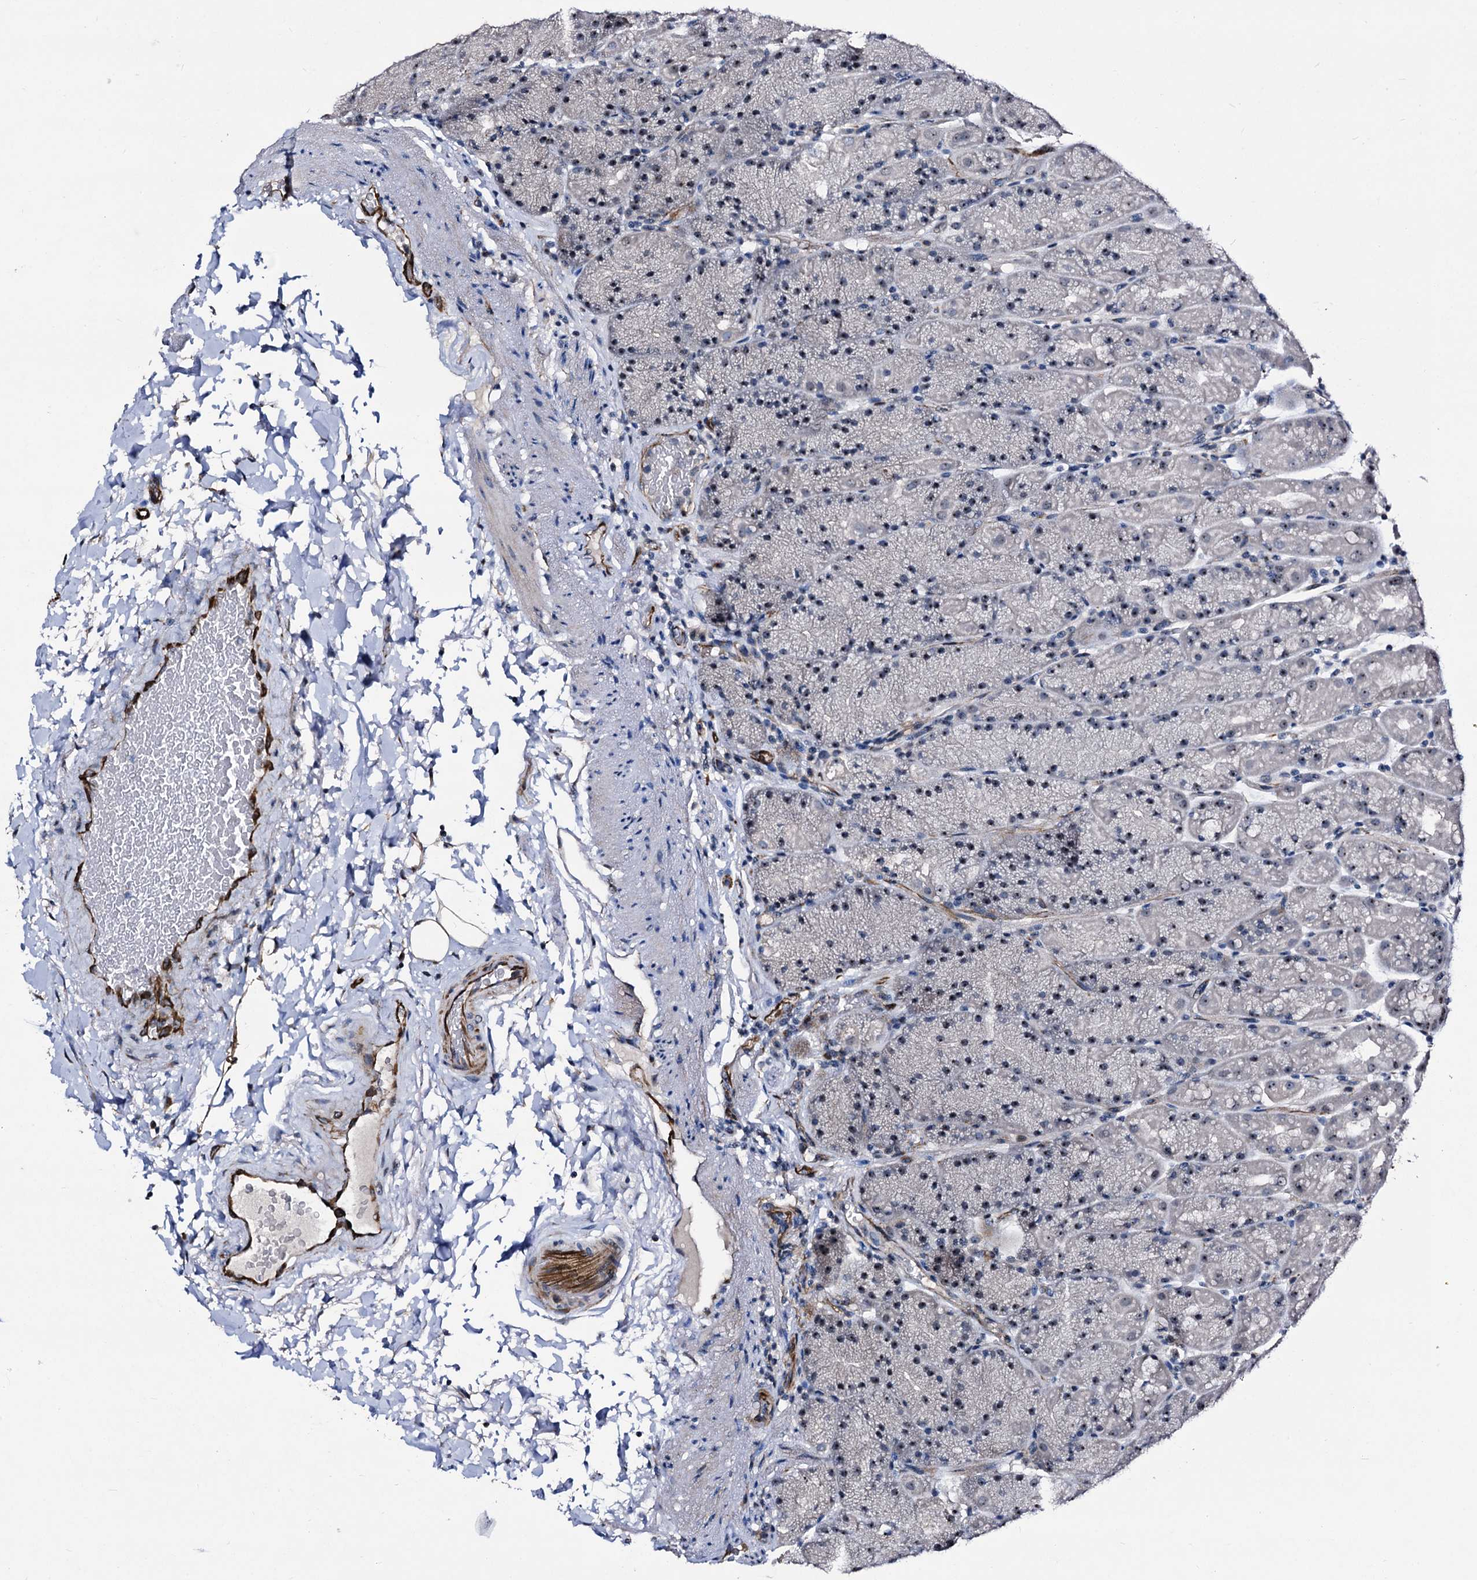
{"staining": {"intensity": "weak", "quantity": "25%-75%", "location": "nuclear"}, "tissue": "stomach", "cell_type": "Glandular cells", "image_type": "normal", "snomed": [{"axis": "morphology", "description": "Normal tissue, NOS"}, {"axis": "topography", "description": "Stomach, upper"}, {"axis": "topography", "description": "Stomach, lower"}], "caption": "DAB (3,3'-diaminobenzidine) immunohistochemical staining of normal stomach reveals weak nuclear protein staining in about 25%-75% of glandular cells.", "gene": "EMG1", "patient": {"sex": "male", "age": 67}}